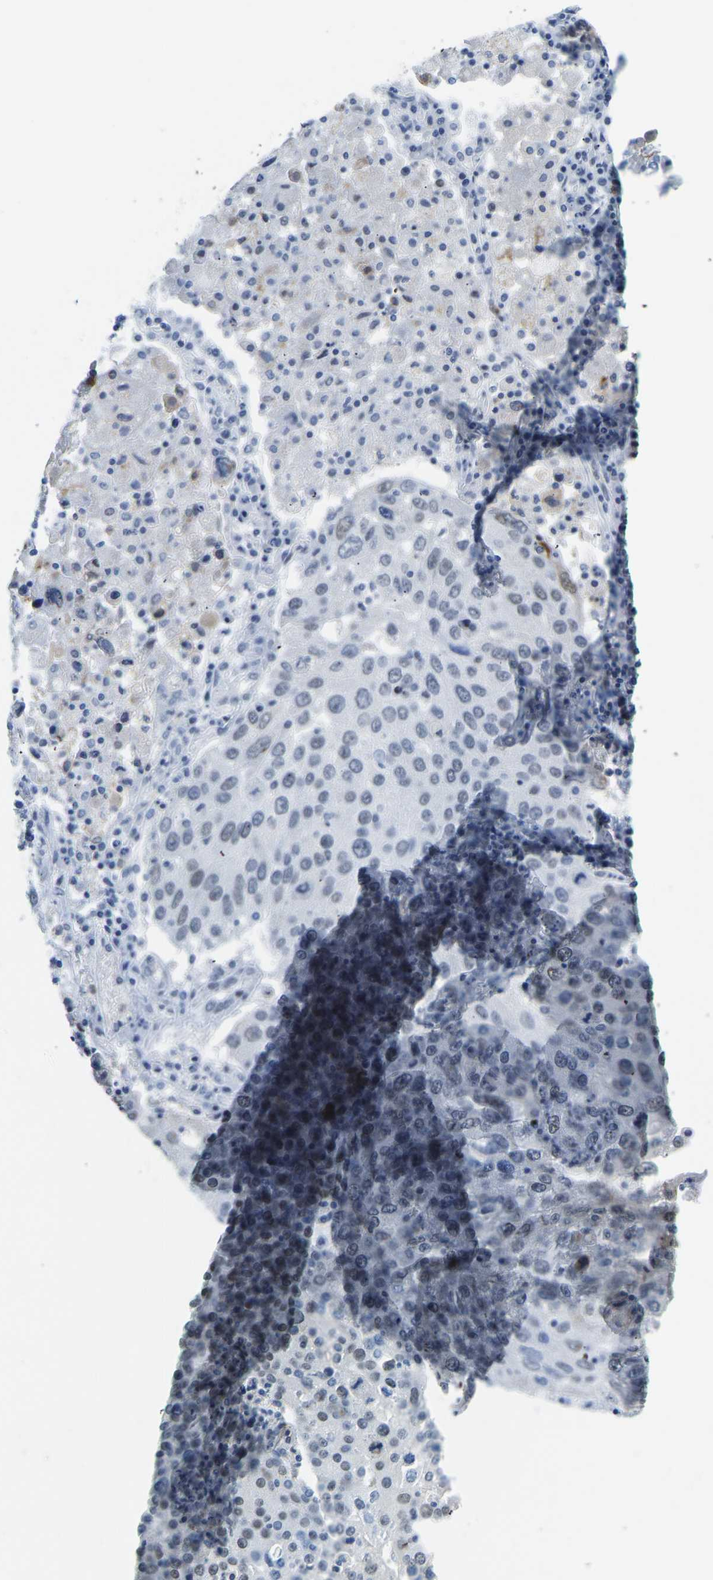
{"staining": {"intensity": "negative", "quantity": "none", "location": "none"}, "tissue": "lung cancer", "cell_type": "Tumor cells", "image_type": "cancer", "snomed": [{"axis": "morphology", "description": "Squamous cell carcinoma, NOS"}, {"axis": "topography", "description": "Lung"}], "caption": "IHC histopathology image of human squamous cell carcinoma (lung) stained for a protein (brown), which demonstrates no positivity in tumor cells.", "gene": "TXNDC2", "patient": {"sex": "male", "age": 65}}